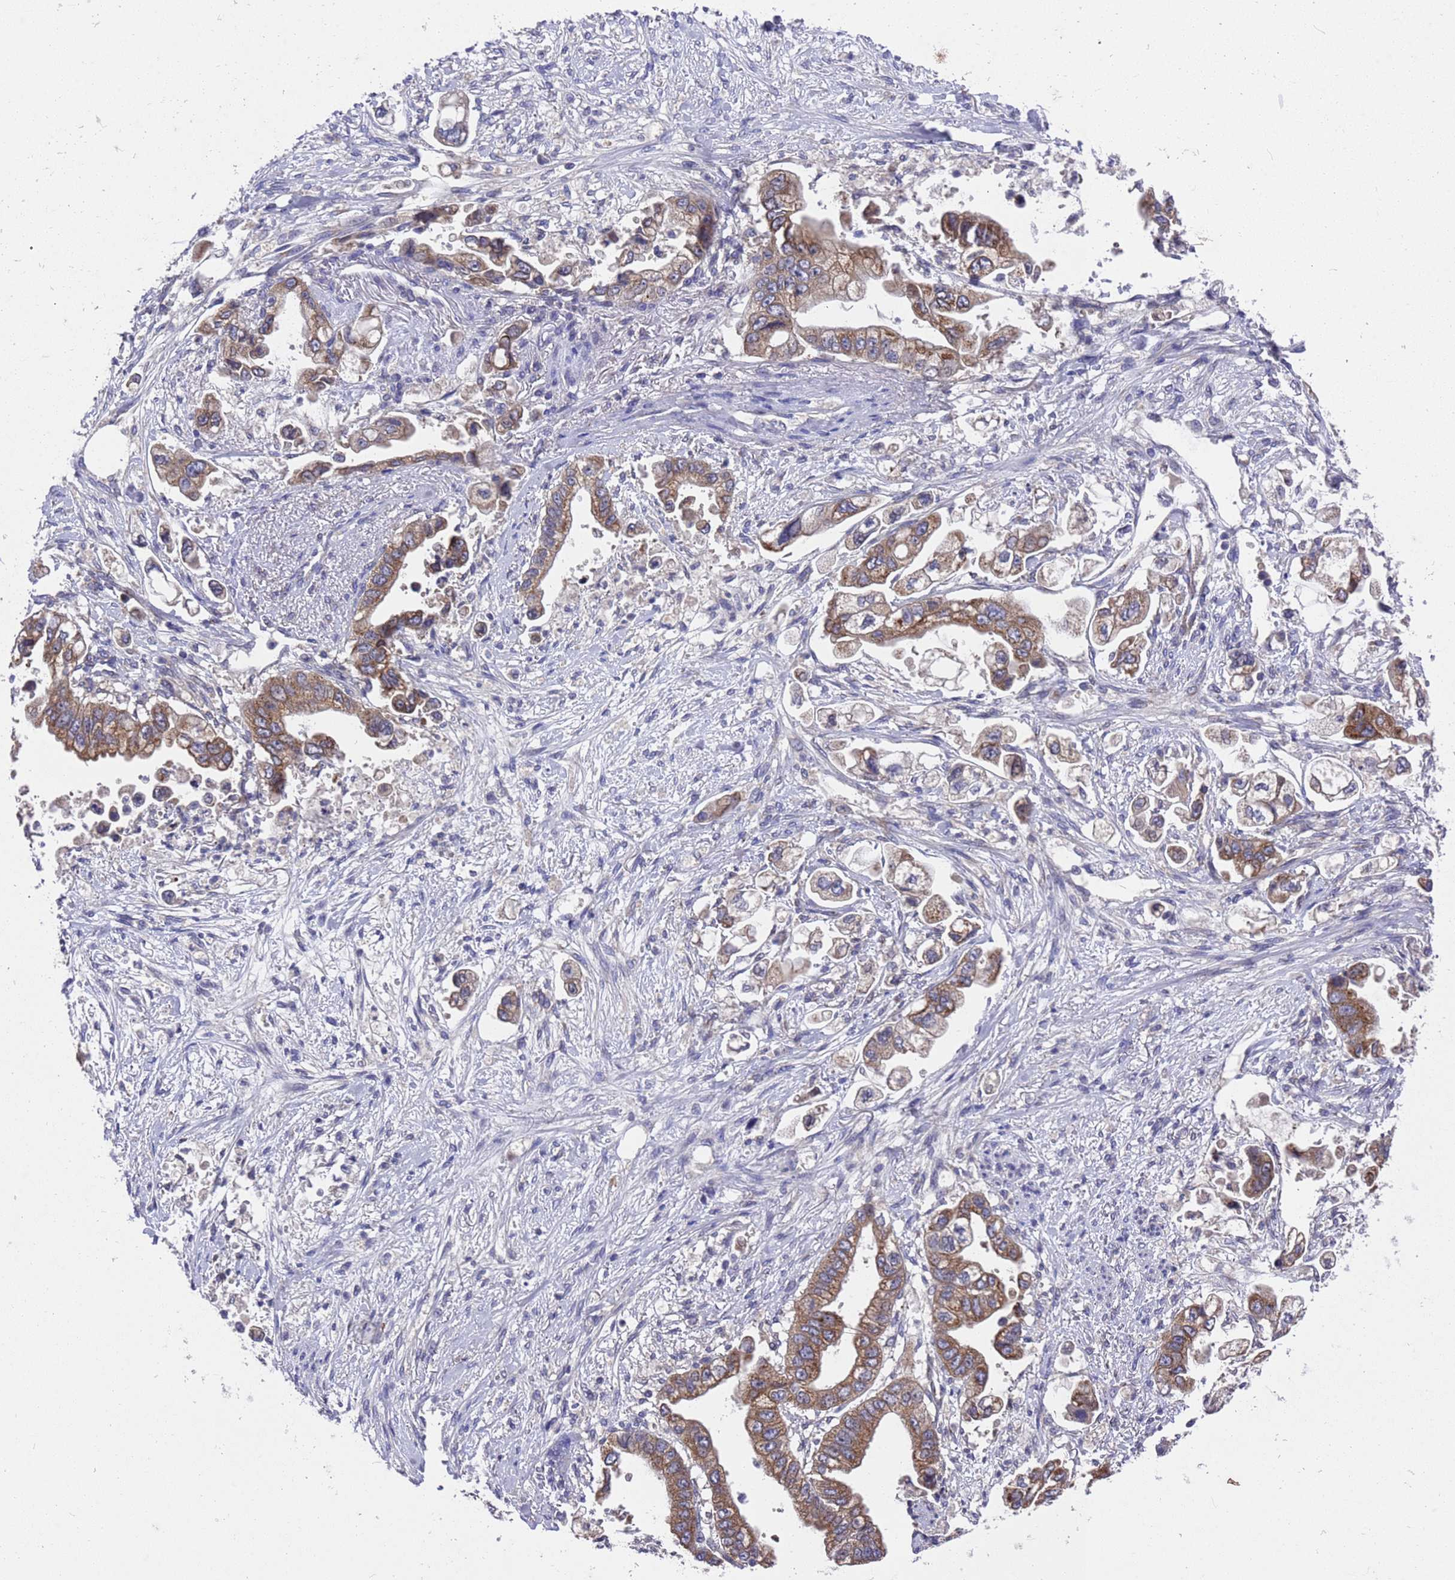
{"staining": {"intensity": "moderate", "quantity": ">75%", "location": "cytoplasmic/membranous"}, "tissue": "stomach cancer", "cell_type": "Tumor cells", "image_type": "cancer", "snomed": [{"axis": "morphology", "description": "Adenocarcinoma, NOS"}, {"axis": "topography", "description": "Stomach"}], "caption": "Moderate cytoplasmic/membranous staining for a protein is identified in about >75% of tumor cells of stomach cancer (adenocarcinoma) using IHC.", "gene": "DCAF12L2", "patient": {"sex": "male", "age": 62}}